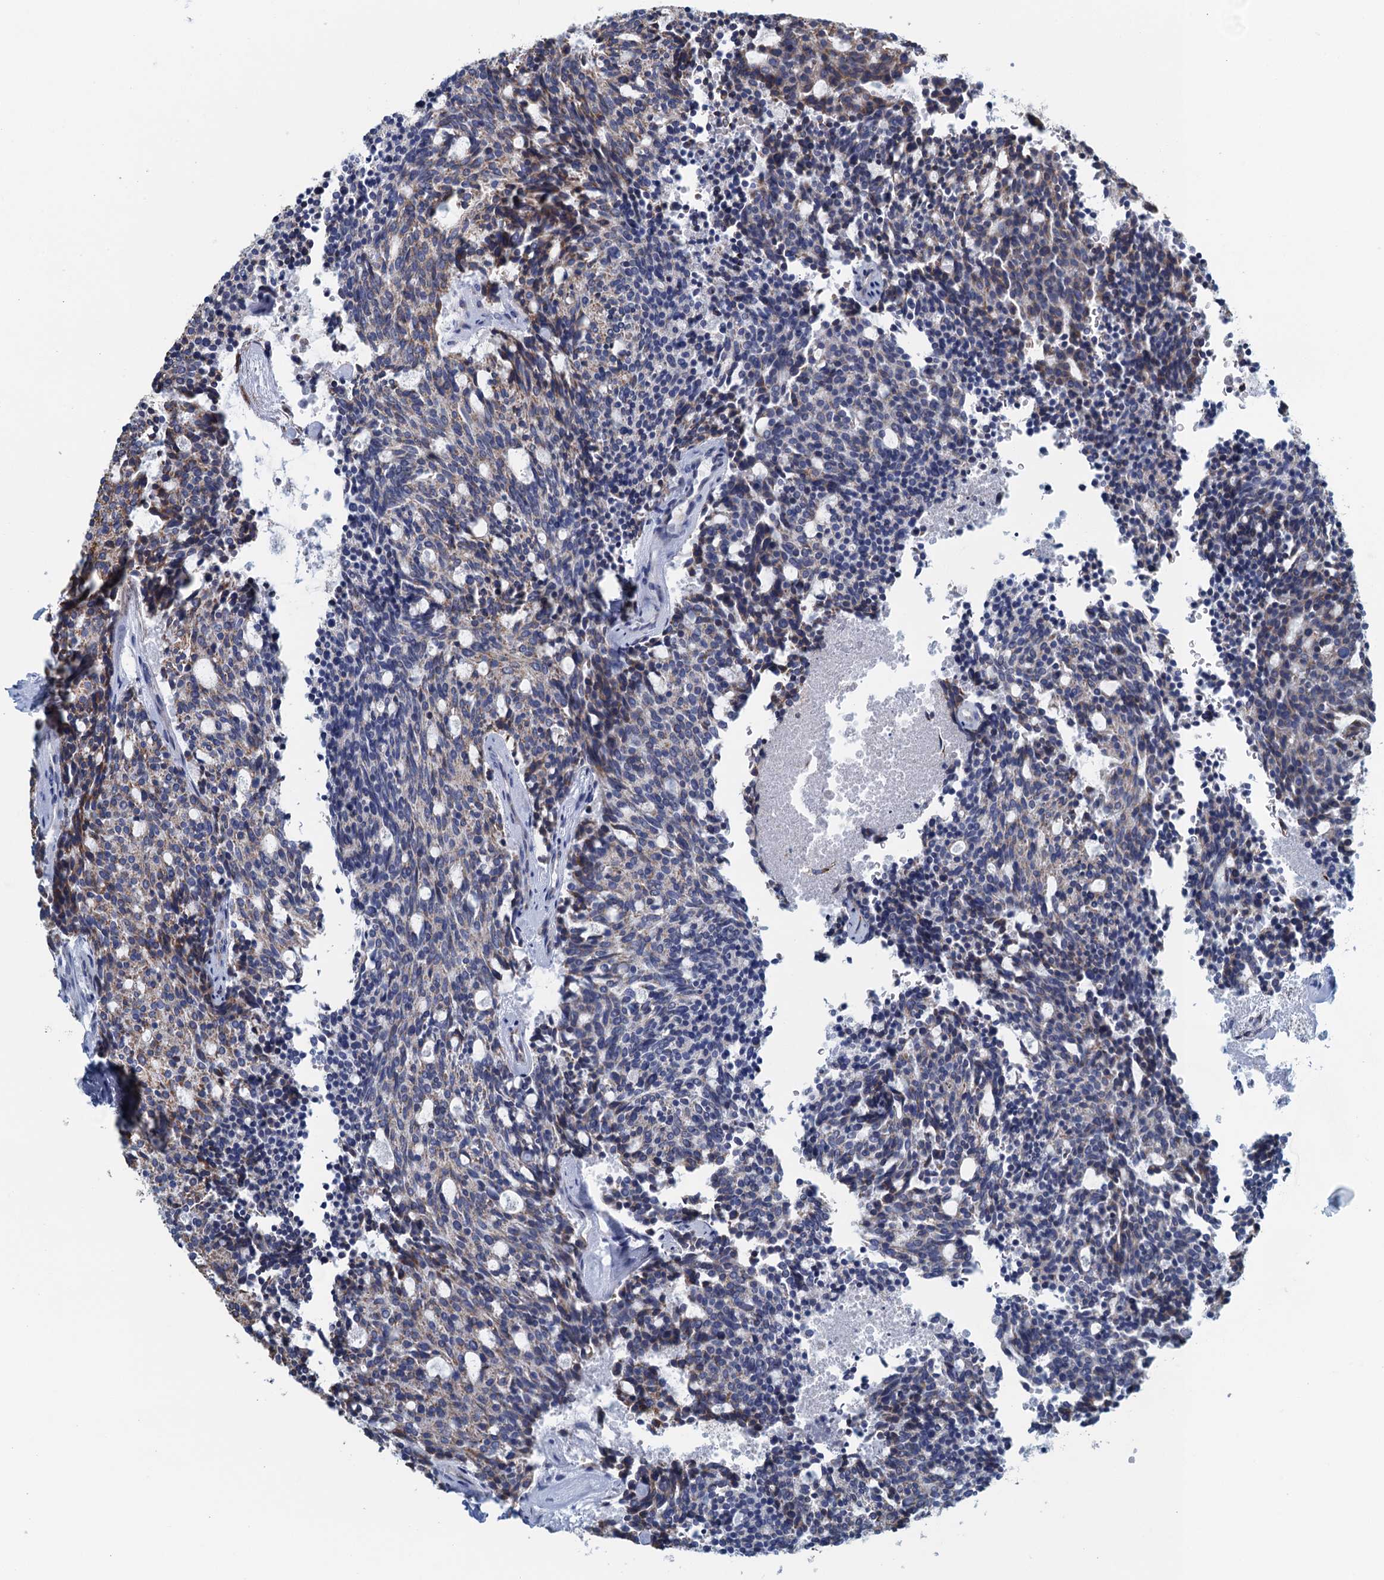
{"staining": {"intensity": "weak", "quantity": "<25%", "location": "cytoplasmic/membranous"}, "tissue": "carcinoid", "cell_type": "Tumor cells", "image_type": "cancer", "snomed": [{"axis": "morphology", "description": "Carcinoid, malignant, NOS"}, {"axis": "topography", "description": "Pancreas"}], "caption": "Histopathology image shows no protein expression in tumor cells of malignant carcinoid tissue.", "gene": "C10orf88", "patient": {"sex": "female", "age": 54}}